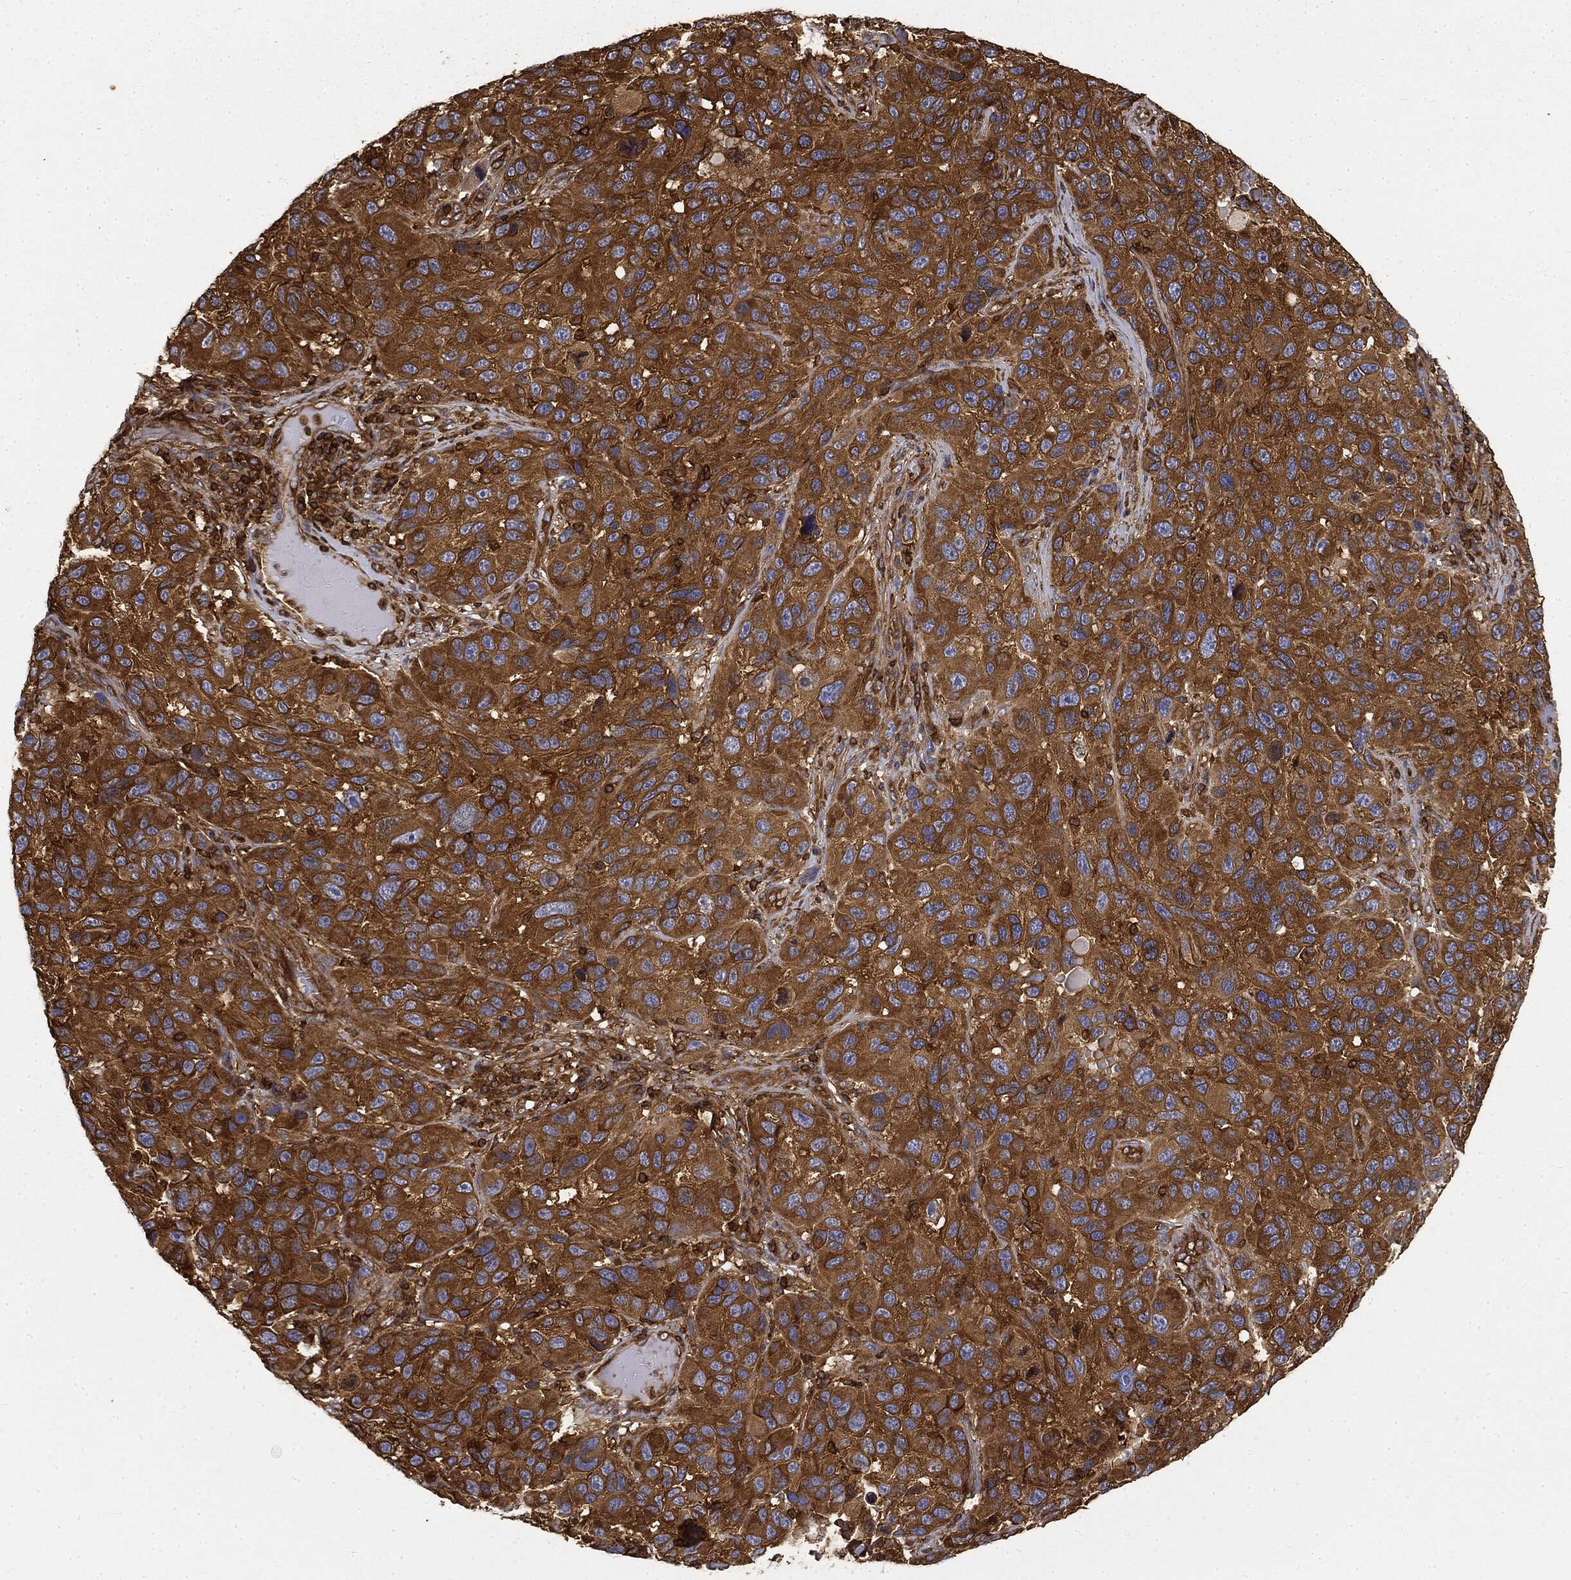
{"staining": {"intensity": "strong", "quantity": ">75%", "location": "cytoplasmic/membranous"}, "tissue": "melanoma", "cell_type": "Tumor cells", "image_type": "cancer", "snomed": [{"axis": "morphology", "description": "Malignant melanoma, NOS"}, {"axis": "topography", "description": "Skin"}], "caption": "Brown immunohistochemical staining in malignant melanoma demonstrates strong cytoplasmic/membranous positivity in approximately >75% of tumor cells.", "gene": "WDR1", "patient": {"sex": "male", "age": 53}}